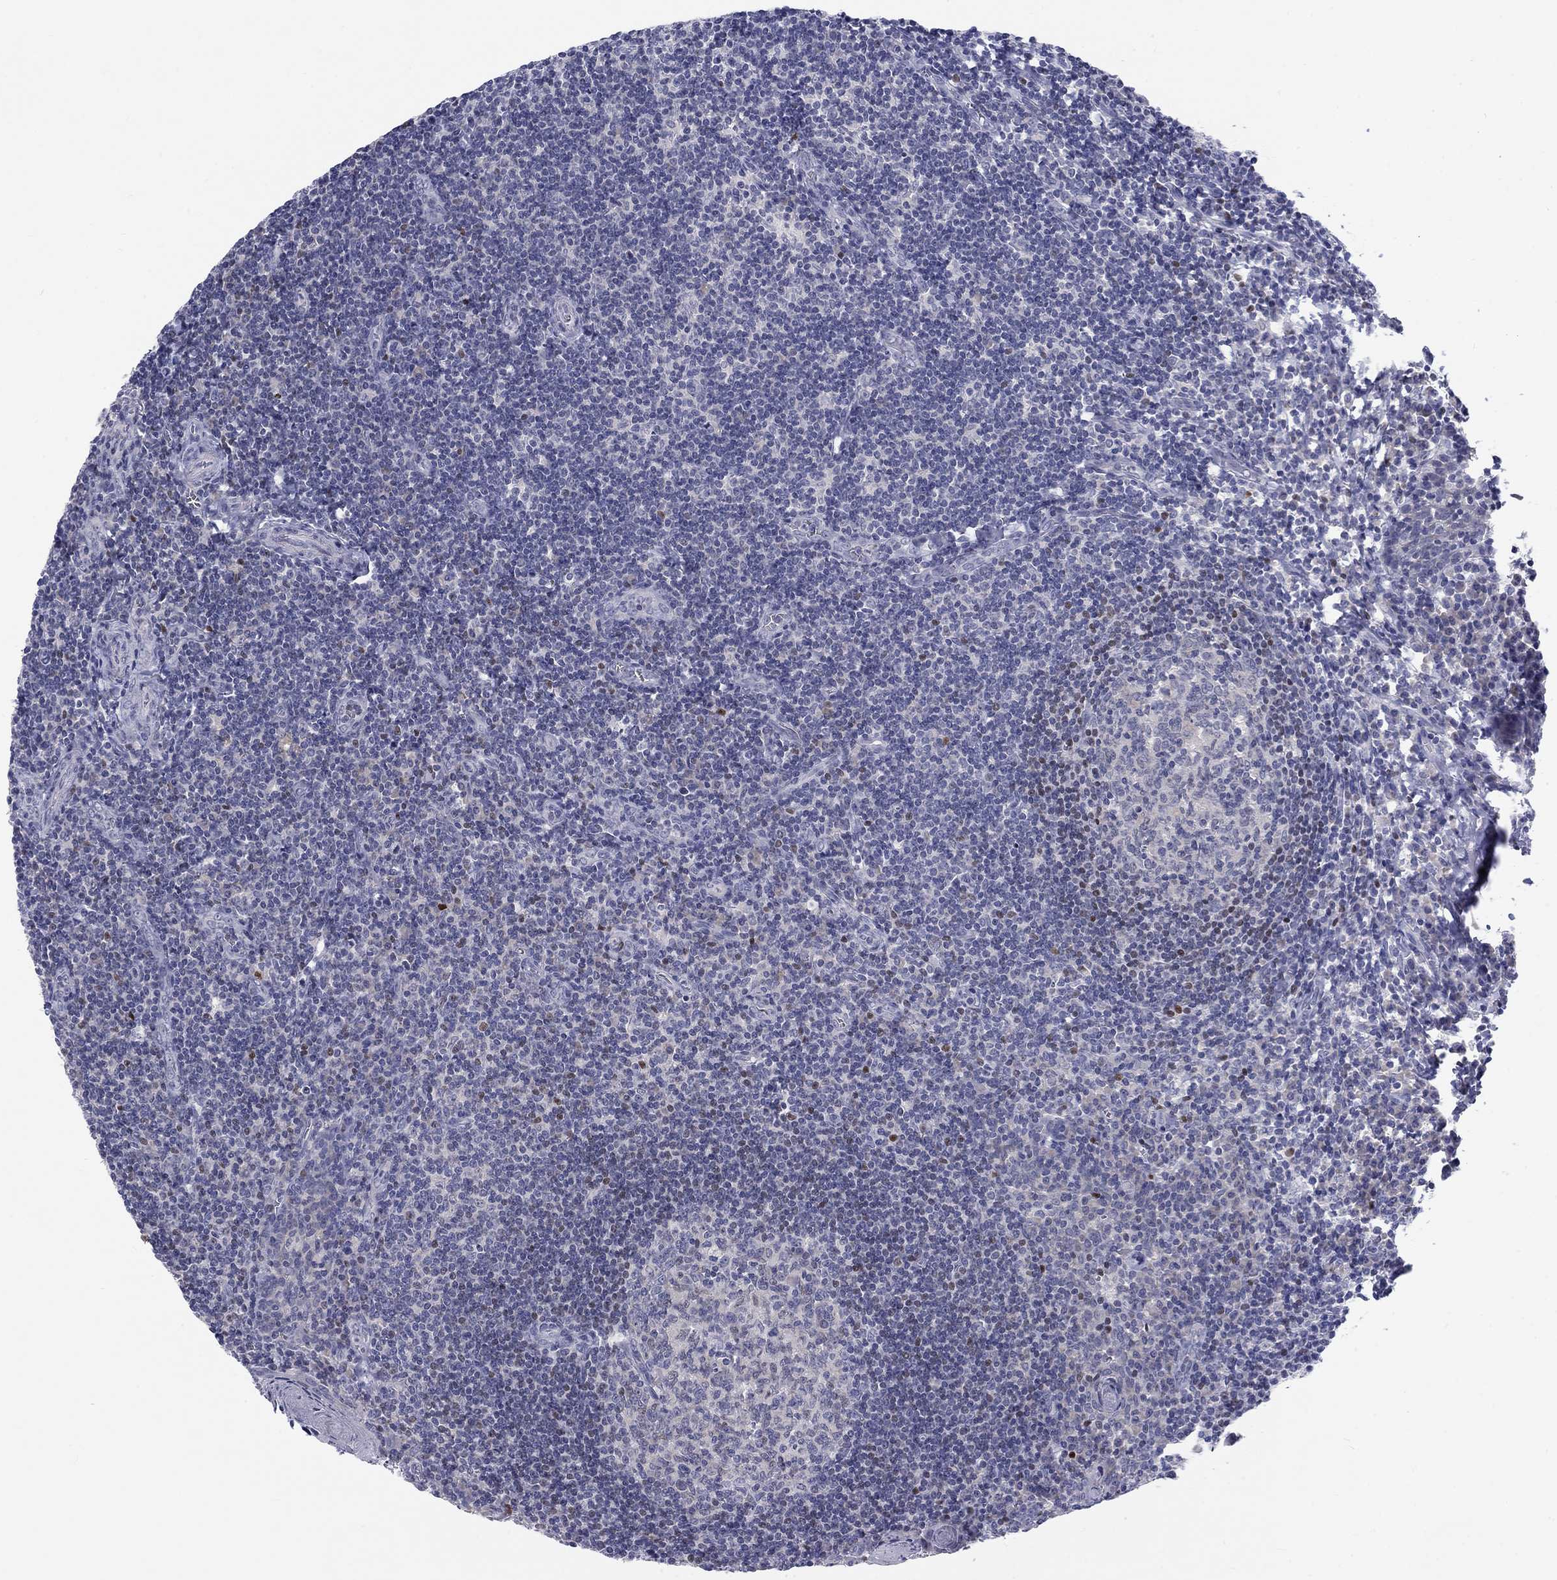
{"staining": {"intensity": "negative", "quantity": "none", "location": "none"}, "tissue": "tonsil", "cell_type": "Germinal center cells", "image_type": "normal", "snomed": [{"axis": "morphology", "description": "Normal tissue, NOS"}, {"axis": "morphology", "description": "Inflammation, NOS"}, {"axis": "topography", "description": "Tonsil"}], "caption": "Immunohistochemical staining of benign tonsil demonstrates no significant positivity in germinal center cells.", "gene": "CACNA1A", "patient": {"sex": "female", "age": 31}}